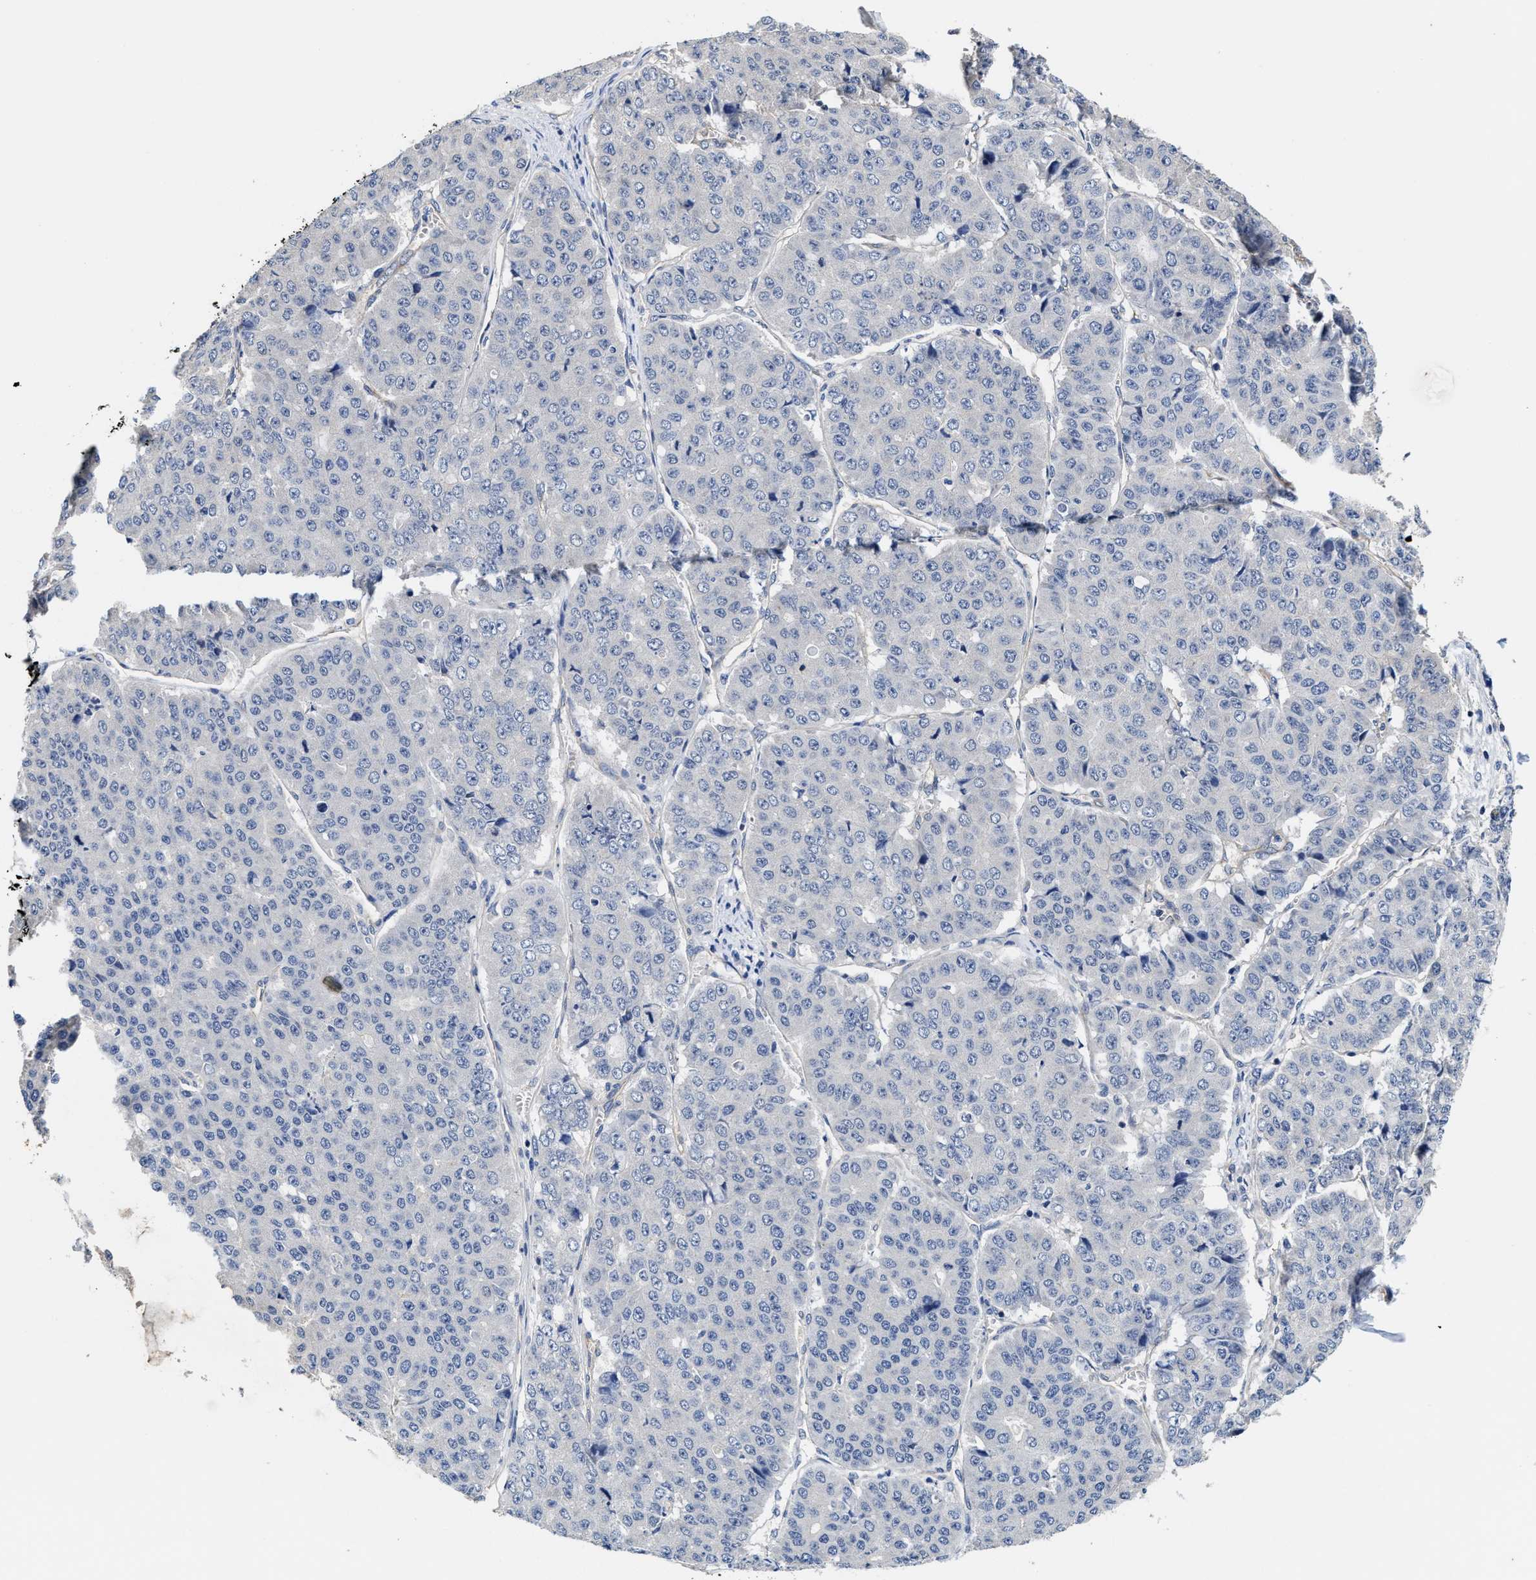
{"staining": {"intensity": "negative", "quantity": "none", "location": "none"}, "tissue": "pancreatic cancer", "cell_type": "Tumor cells", "image_type": "cancer", "snomed": [{"axis": "morphology", "description": "Adenocarcinoma, NOS"}, {"axis": "topography", "description": "Pancreas"}], "caption": "Photomicrograph shows no significant protein positivity in tumor cells of pancreatic cancer (adenocarcinoma).", "gene": "TRAF6", "patient": {"sex": "male", "age": 50}}